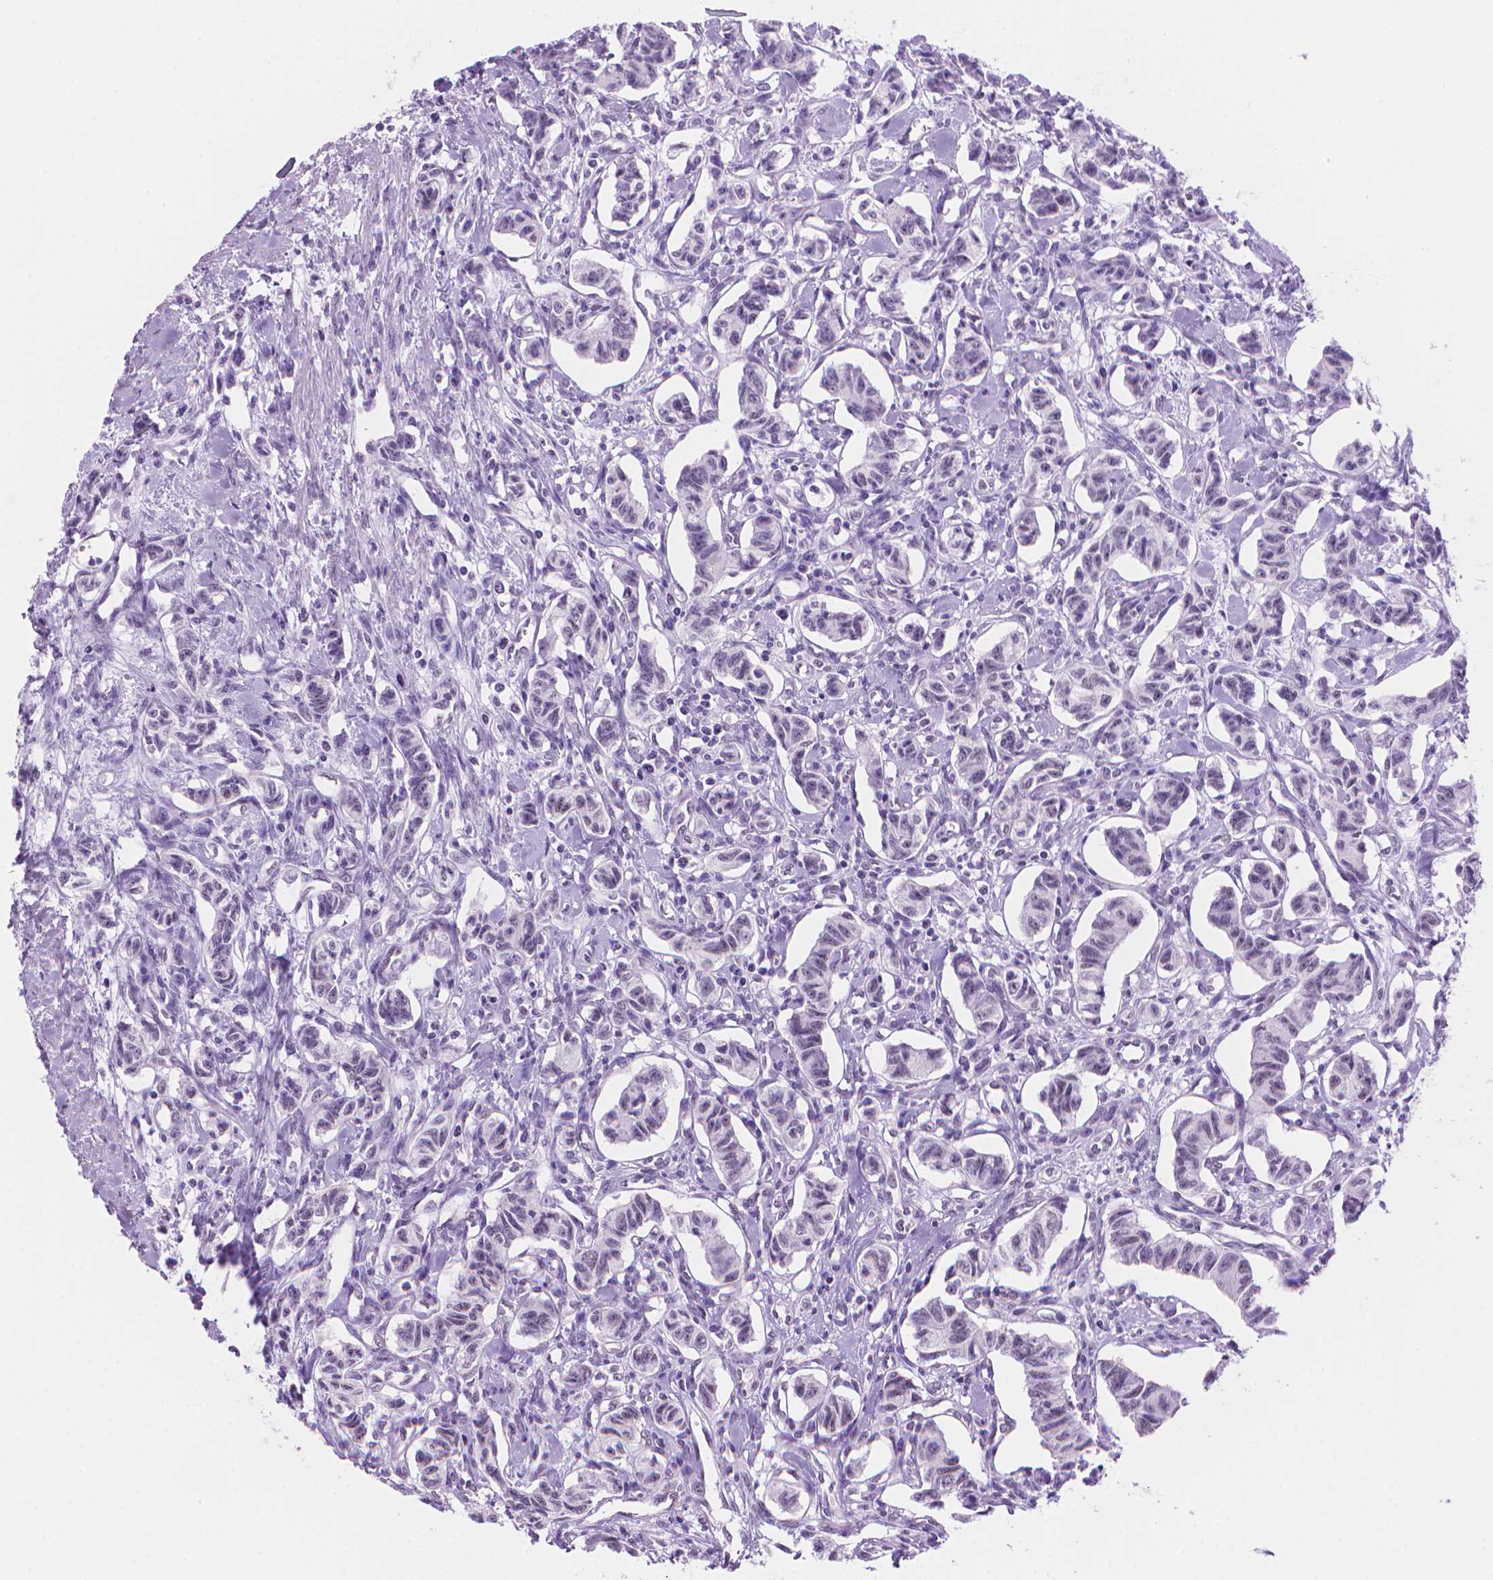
{"staining": {"intensity": "negative", "quantity": "none", "location": "none"}, "tissue": "carcinoid", "cell_type": "Tumor cells", "image_type": "cancer", "snomed": [{"axis": "morphology", "description": "Carcinoid, malignant, NOS"}, {"axis": "topography", "description": "Kidney"}], "caption": "Immunohistochemistry (IHC) micrograph of human carcinoid stained for a protein (brown), which demonstrates no positivity in tumor cells.", "gene": "UBN1", "patient": {"sex": "female", "age": 41}}